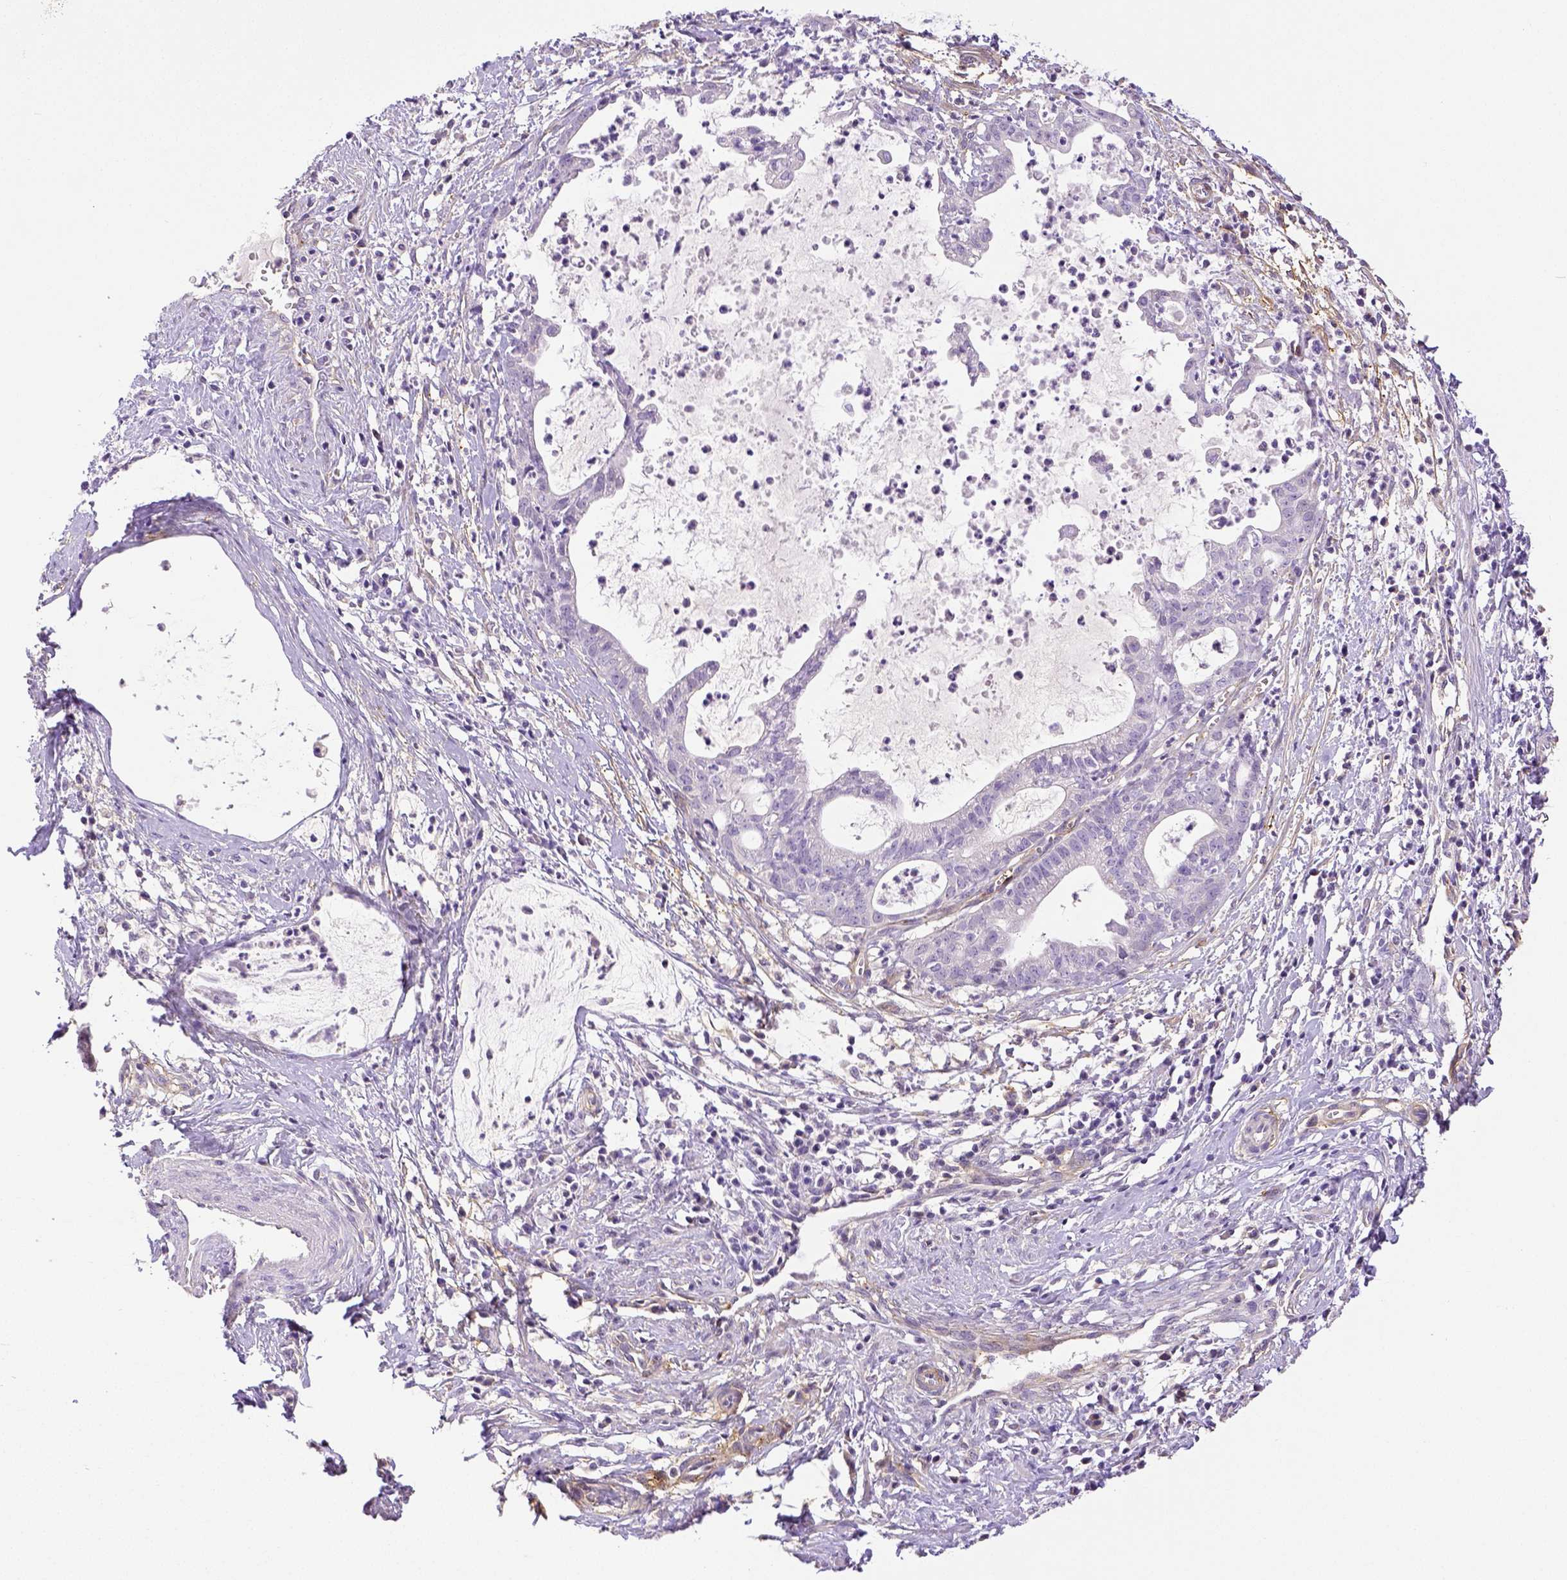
{"staining": {"intensity": "negative", "quantity": "none", "location": "none"}, "tissue": "cervical cancer", "cell_type": "Tumor cells", "image_type": "cancer", "snomed": [{"axis": "morphology", "description": "Normal tissue, NOS"}, {"axis": "morphology", "description": "Adenocarcinoma, NOS"}, {"axis": "topography", "description": "Cervix"}], "caption": "This is a histopathology image of IHC staining of cervical cancer (adenocarcinoma), which shows no expression in tumor cells.", "gene": "THY1", "patient": {"sex": "female", "age": 38}}